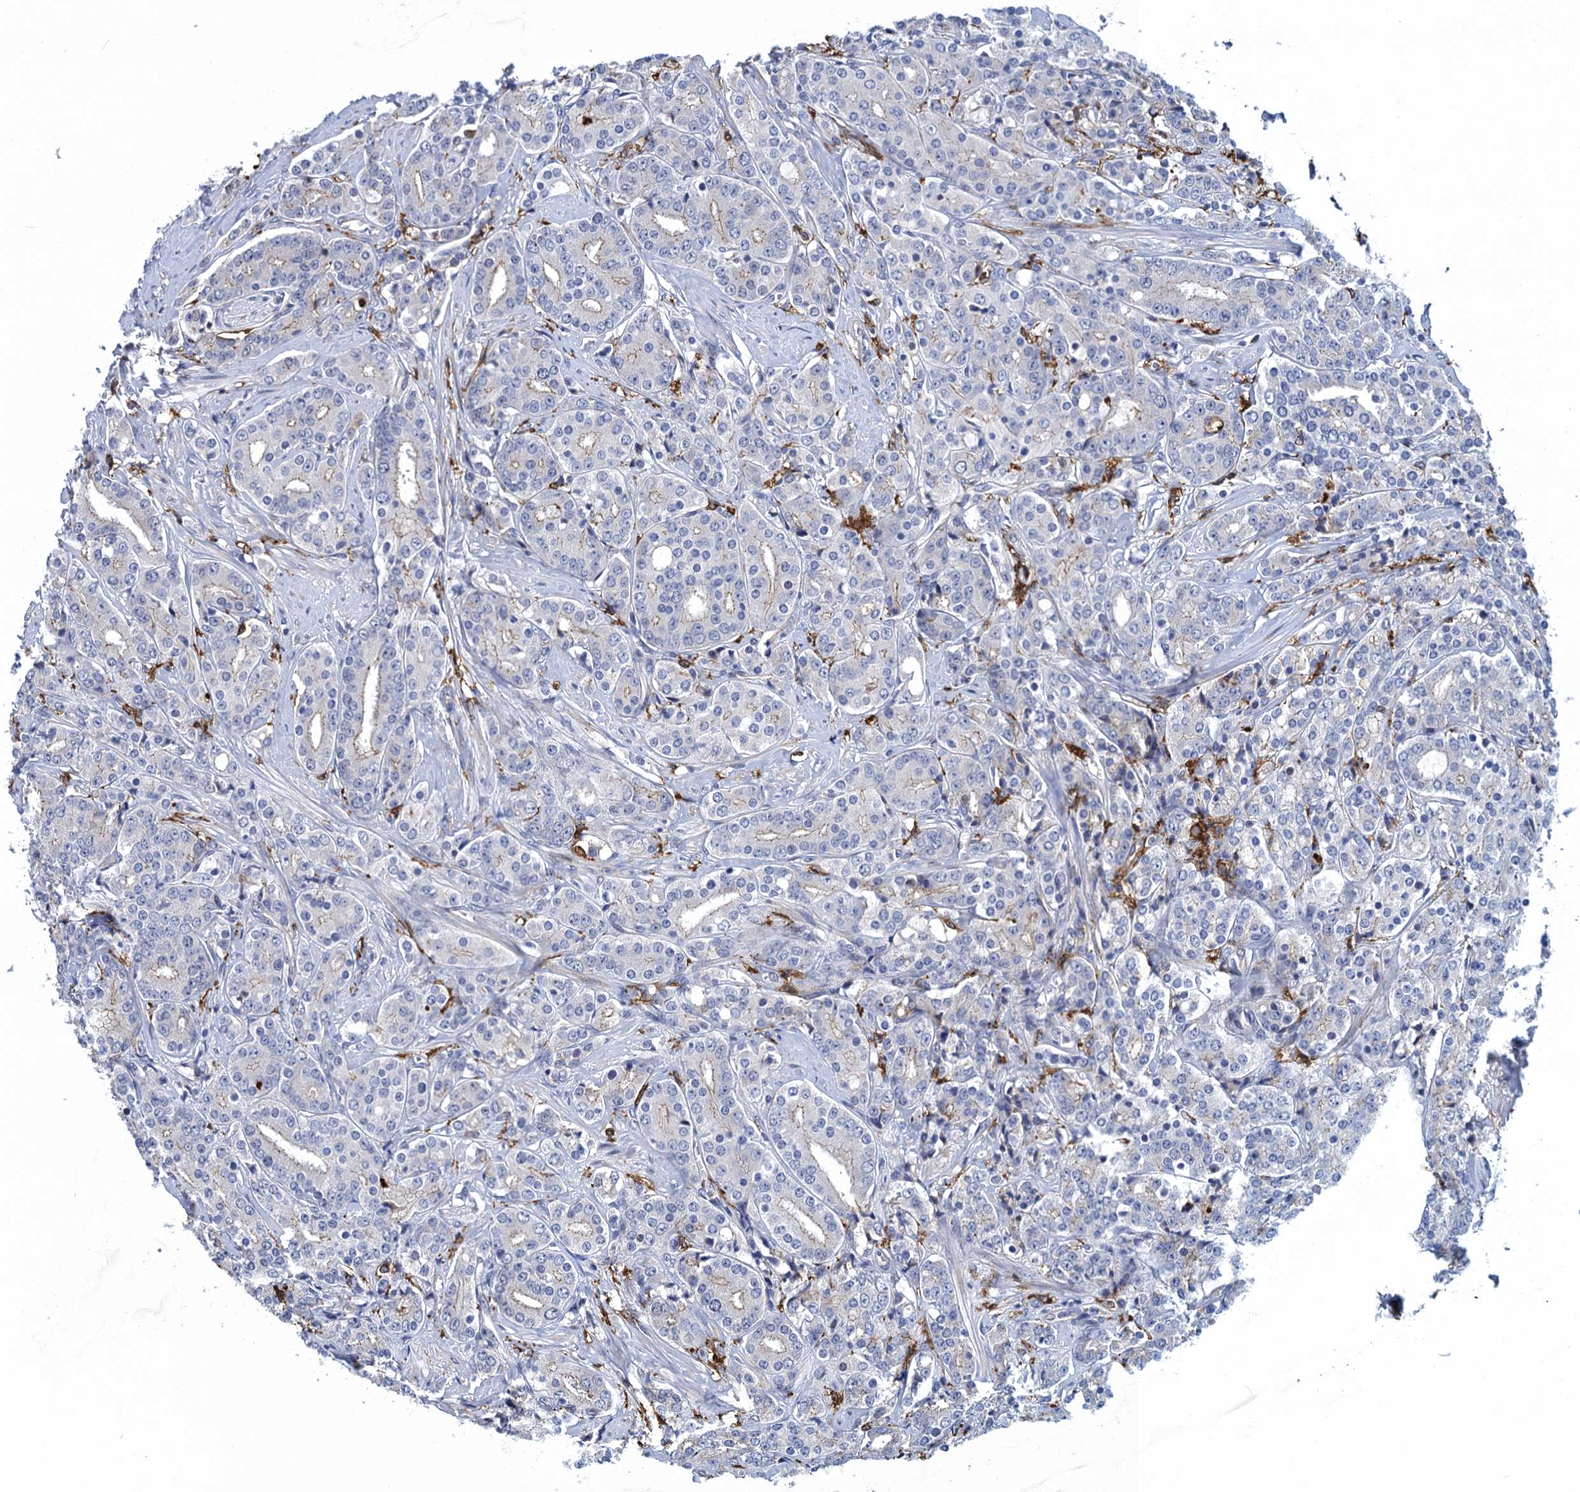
{"staining": {"intensity": "negative", "quantity": "none", "location": "none"}, "tissue": "prostate cancer", "cell_type": "Tumor cells", "image_type": "cancer", "snomed": [{"axis": "morphology", "description": "Adenocarcinoma, High grade"}, {"axis": "topography", "description": "Prostate"}], "caption": "This is a photomicrograph of immunohistochemistry staining of prostate adenocarcinoma (high-grade), which shows no staining in tumor cells.", "gene": "DNHD1", "patient": {"sex": "male", "age": 62}}